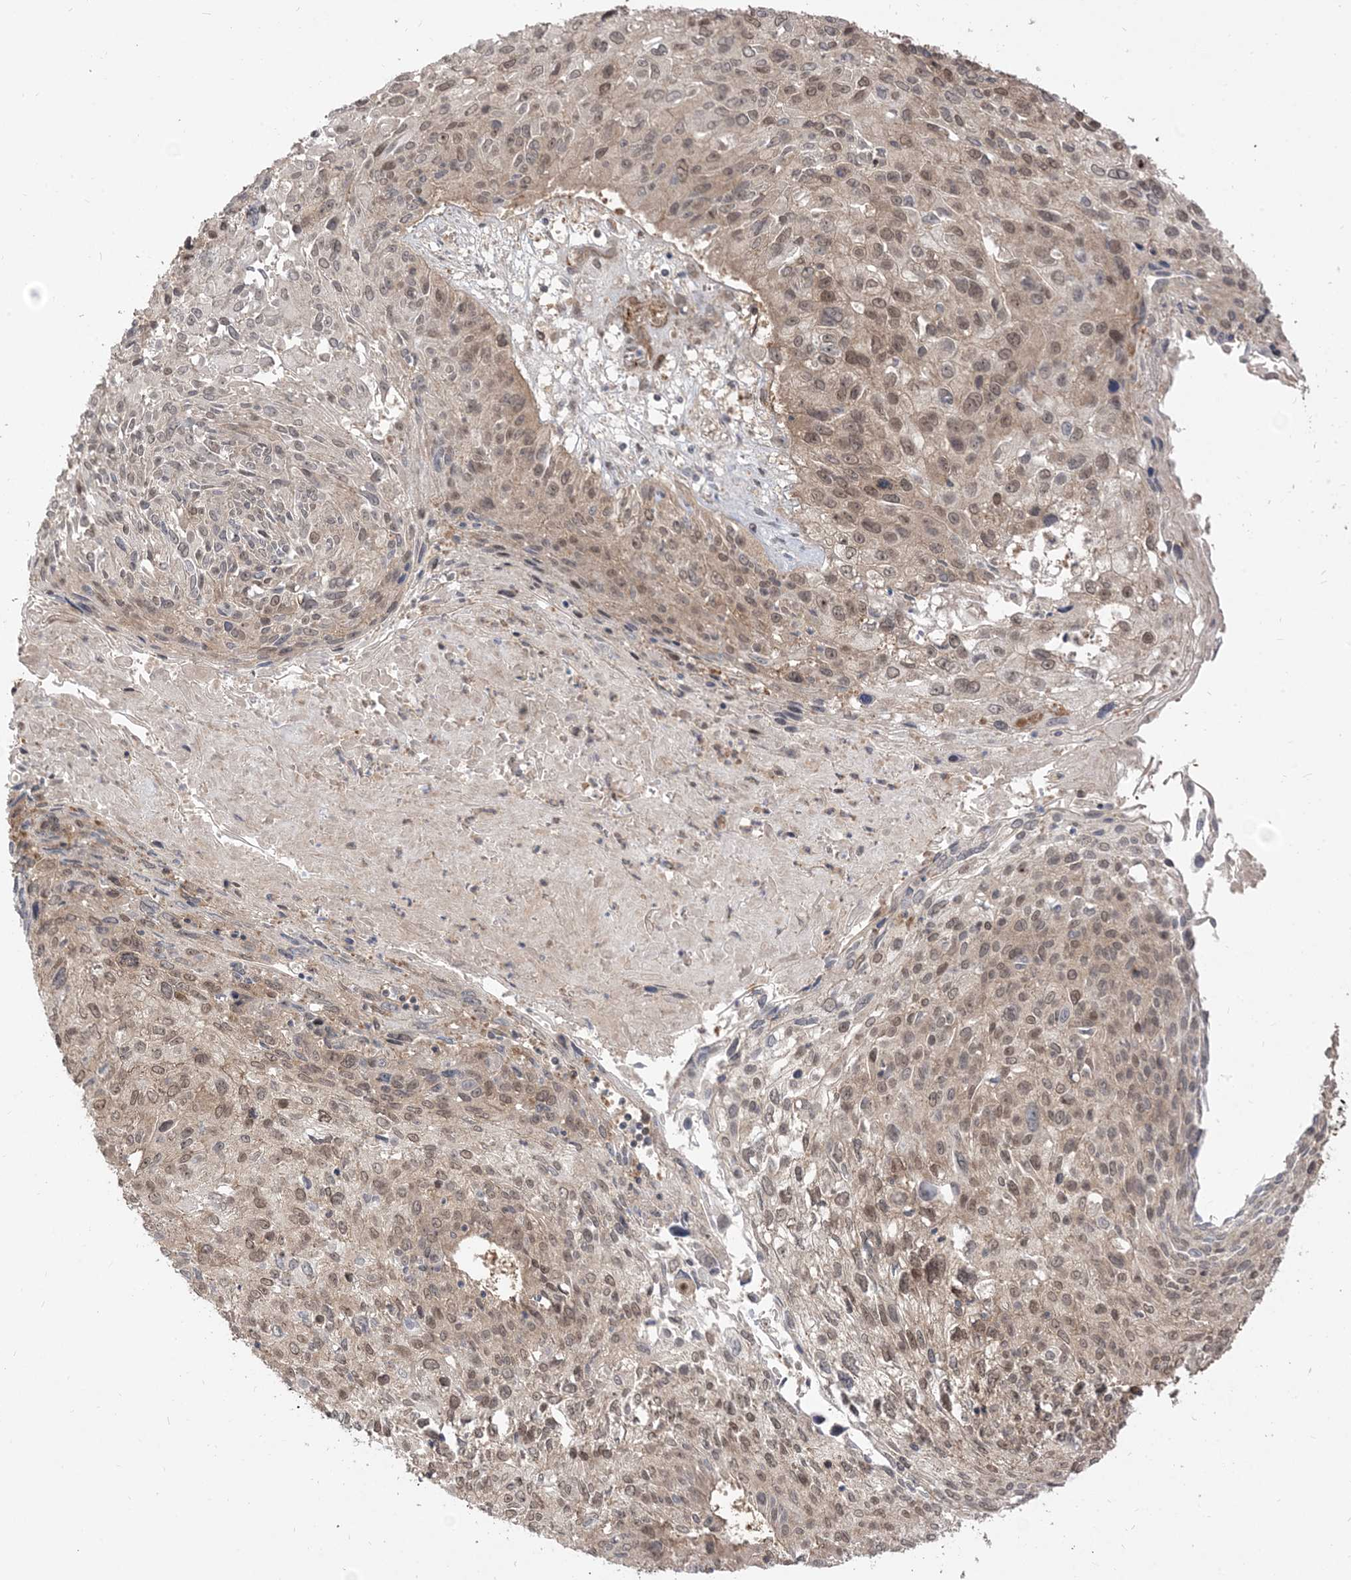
{"staining": {"intensity": "weak", "quantity": ">75%", "location": "nuclear"}, "tissue": "cervical cancer", "cell_type": "Tumor cells", "image_type": "cancer", "snomed": [{"axis": "morphology", "description": "Squamous cell carcinoma, NOS"}, {"axis": "topography", "description": "Cervix"}], "caption": "Immunohistochemical staining of cervical cancer displays weak nuclear protein expression in approximately >75% of tumor cells.", "gene": "TBCC", "patient": {"sex": "female", "age": 51}}